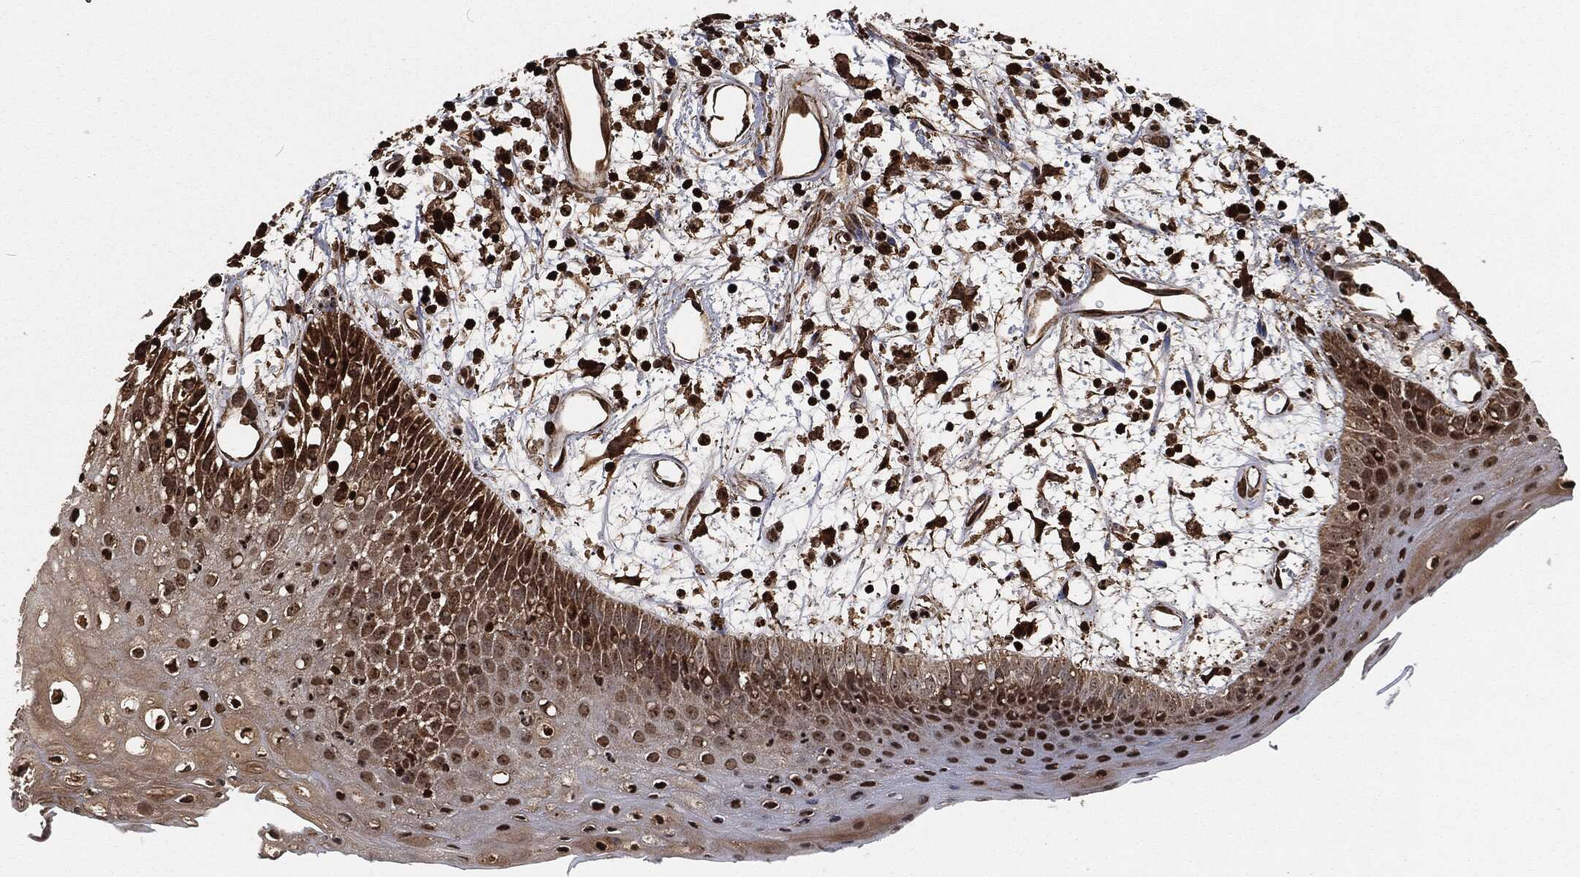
{"staining": {"intensity": "strong", "quantity": "25%-75%", "location": "cytoplasmic/membranous,nuclear"}, "tissue": "oral mucosa", "cell_type": "Squamous epithelial cells", "image_type": "normal", "snomed": [{"axis": "morphology", "description": "Normal tissue, NOS"}, {"axis": "morphology", "description": "Squamous cell carcinoma, NOS"}, {"axis": "topography", "description": "Skeletal muscle"}, {"axis": "topography", "description": "Oral tissue"}, {"axis": "topography", "description": "Head-Neck"}], "caption": "Oral mucosa was stained to show a protein in brown. There is high levels of strong cytoplasmic/membranous,nuclear positivity in about 25%-75% of squamous epithelial cells. The protein is stained brown, and the nuclei are stained in blue (DAB (3,3'-diaminobenzidine) IHC with brightfield microscopy, high magnification).", "gene": "SNAI1", "patient": {"sex": "female", "age": 84}}